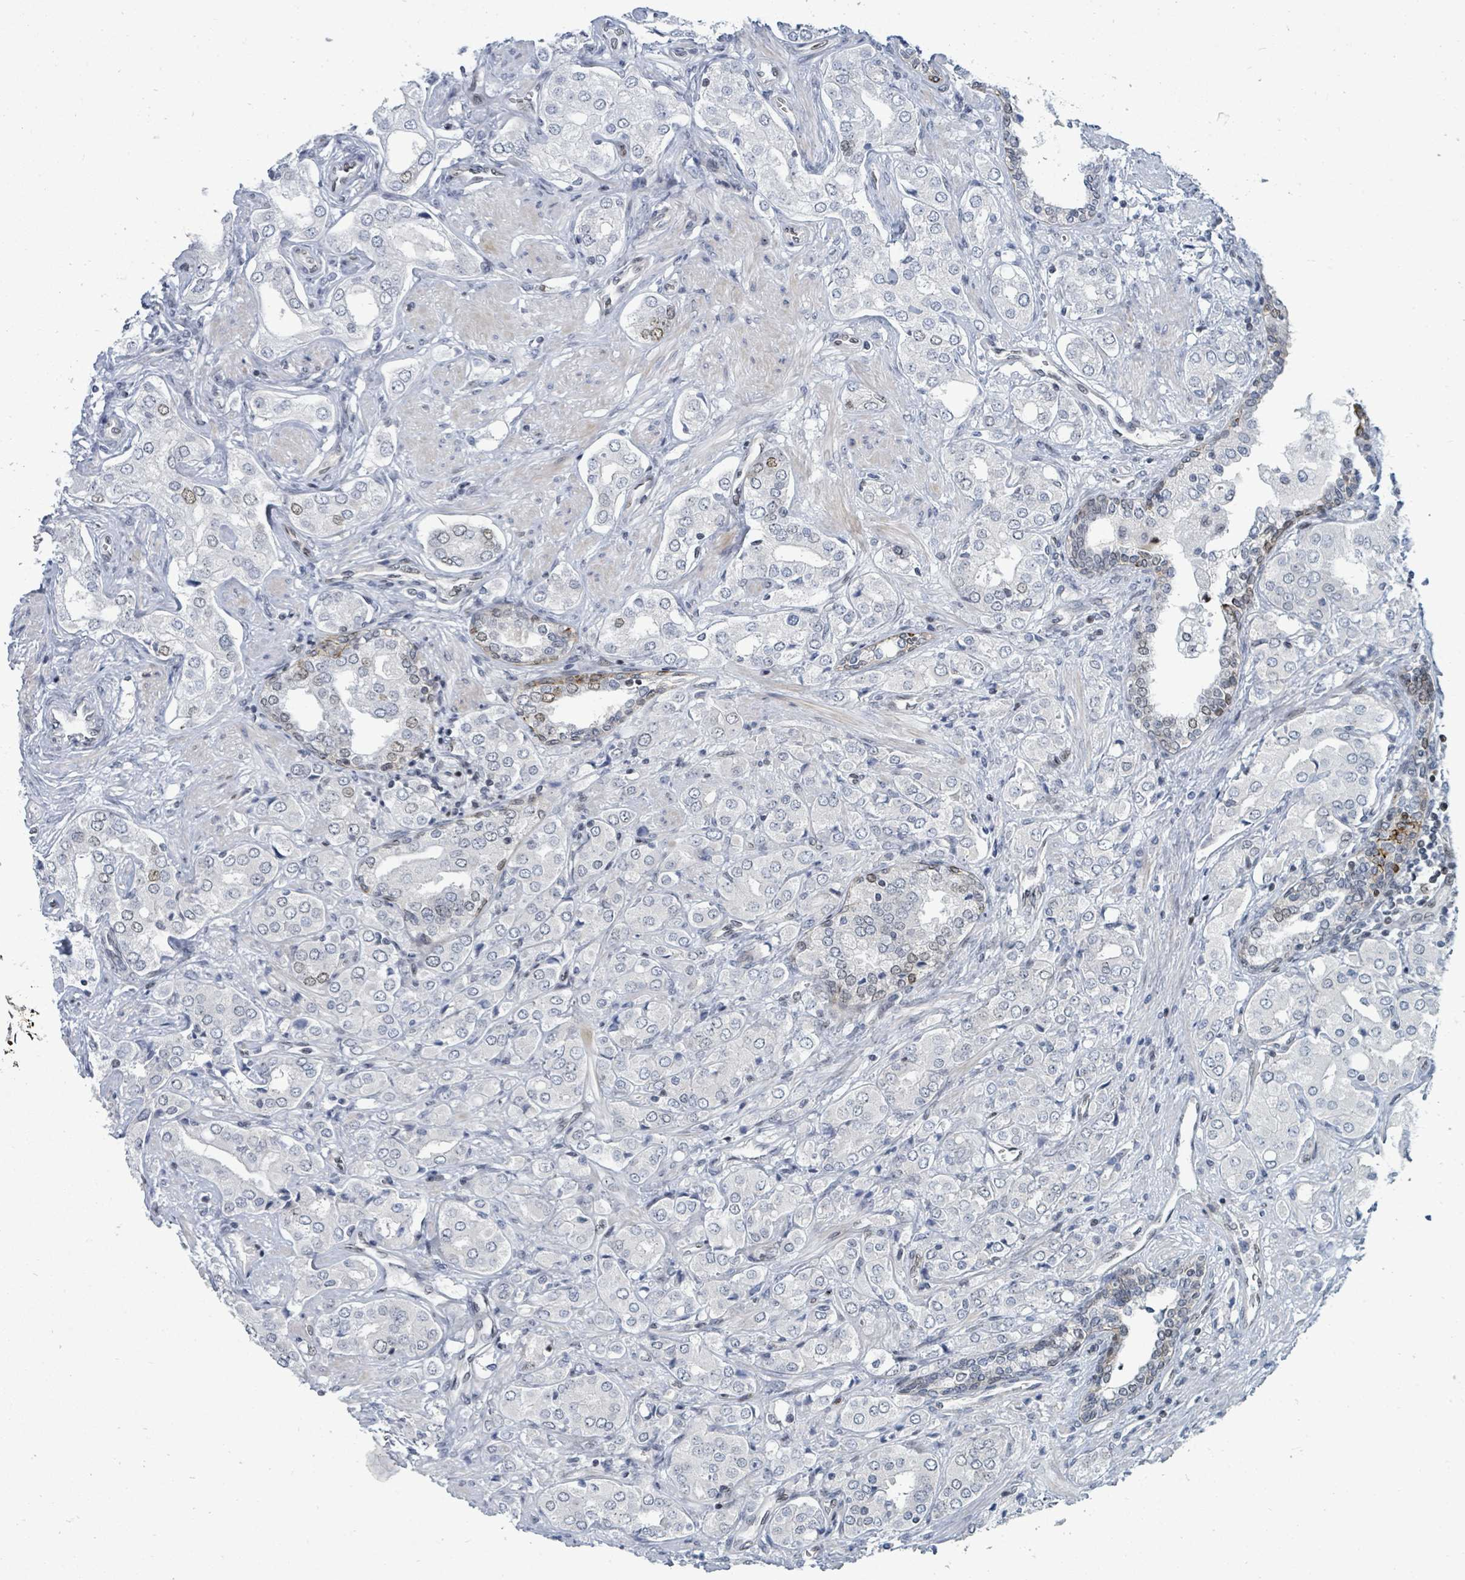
{"staining": {"intensity": "negative", "quantity": "none", "location": "none"}, "tissue": "prostate cancer", "cell_type": "Tumor cells", "image_type": "cancer", "snomed": [{"axis": "morphology", "description": "Adenocarcinoma, High grade"}, {"axis": "topography", "description": "Prostate"}], "caption": "A photomicrograph of human prostate cancer (adenocarcinoma (high-grade)) is negative for staining in tumor cells. The staining was performed using DAB (3,3'-diaminobenzidine) to visualize the protein expression in brown, while the nuclei were stained in blue with hematoxylin (Magnification: 20x).", "gene": "SUMO4", "patient": {"sex": "male", "age": 71}}